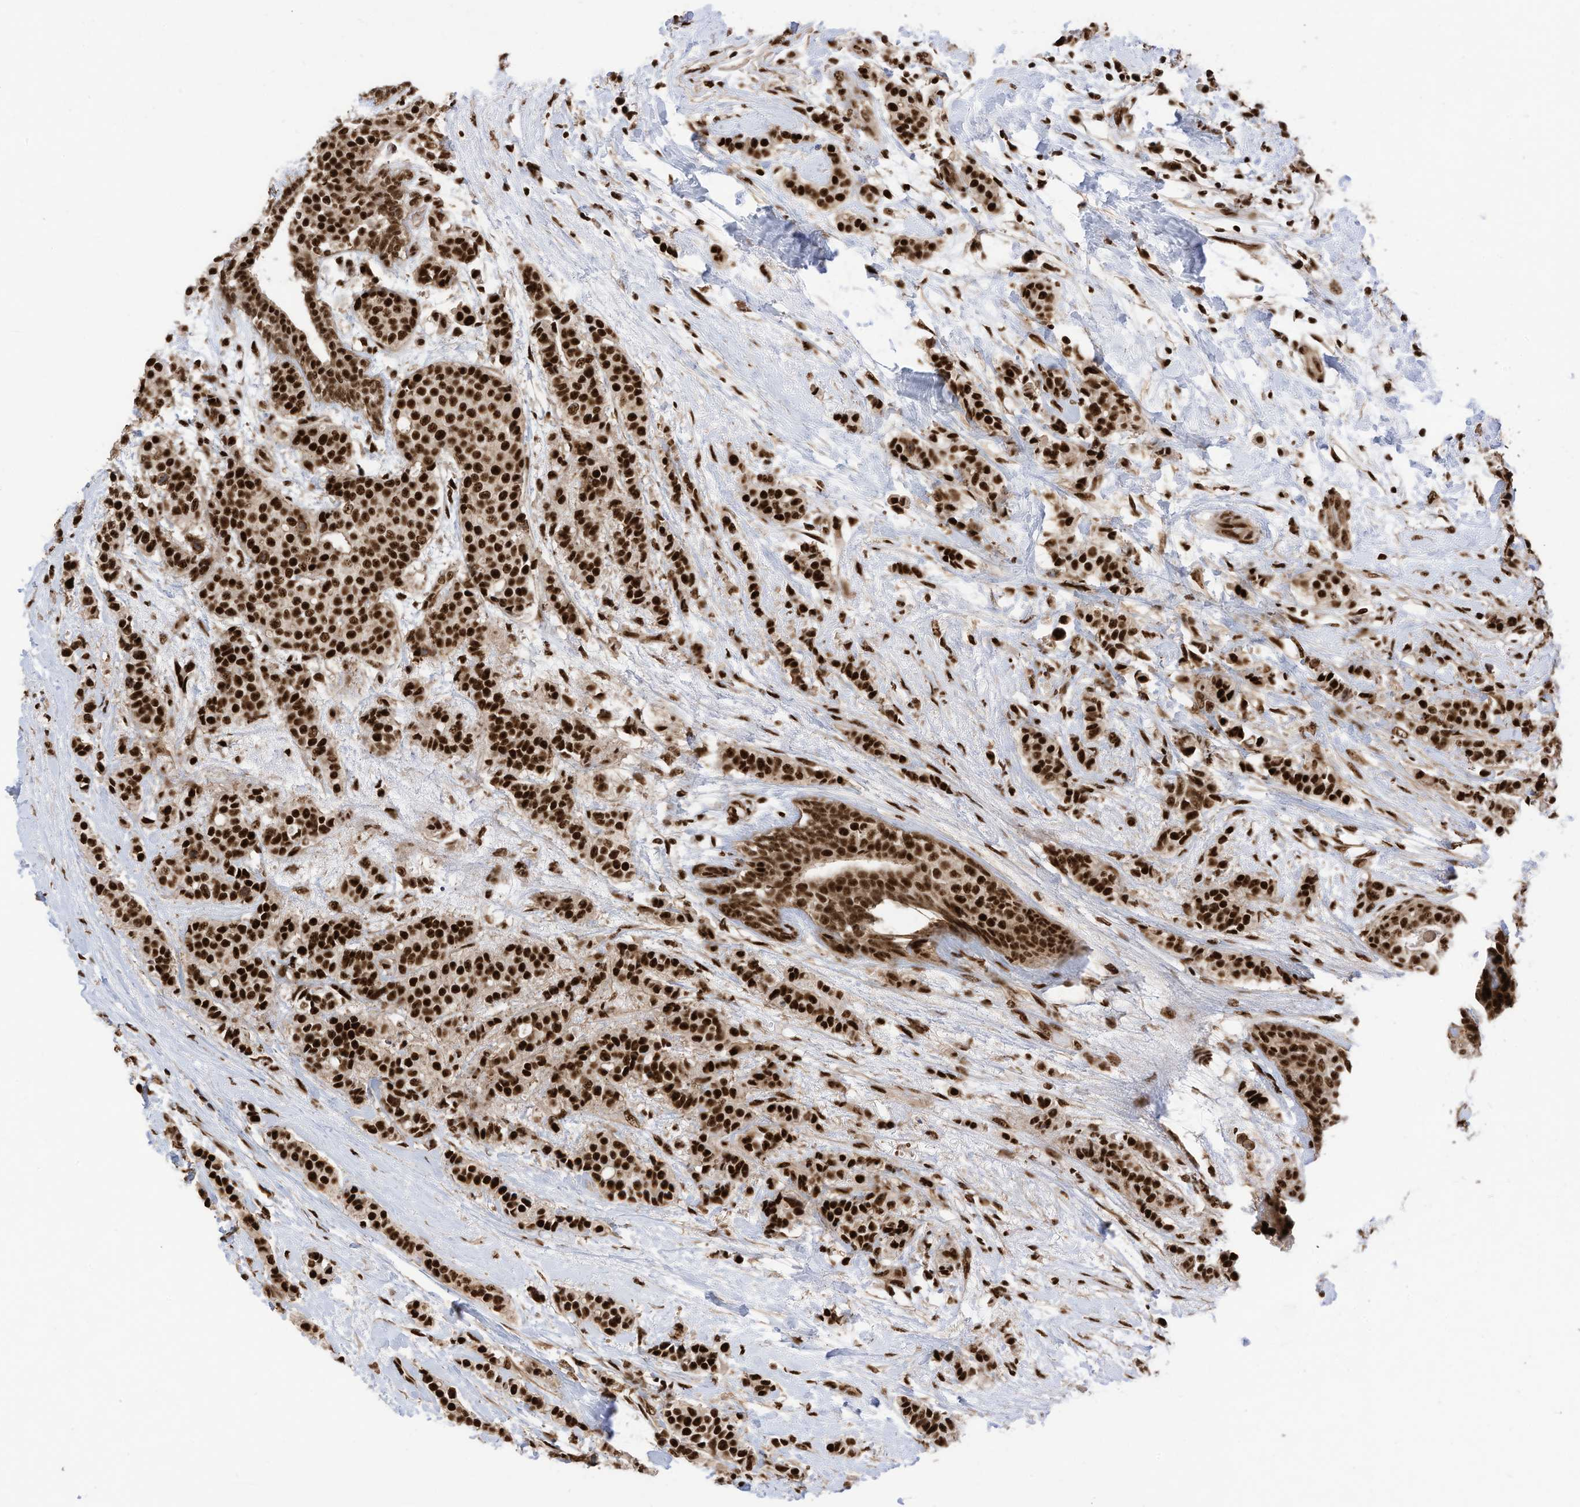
{"staining": {"intensity": "strong", "quantity": ">75%", "location": "nuclear"}, "tissue": "breast cancer", "cell_type": "Tumor cells", "image_type": "cancer", "snomed": [{"axis": "morphology", "description": "Lobular carcinoma"}, {"axis": "topography", "description": "Breast"}], "caption": "There is high levels of strong nuclear expression in tumor cells of breast cancer (lobular carcinoma), as demonstrated by immunohistochemical staining (brown color).", "gene": "SF3A3", "patient": {"sex": "female", "age": 51}}